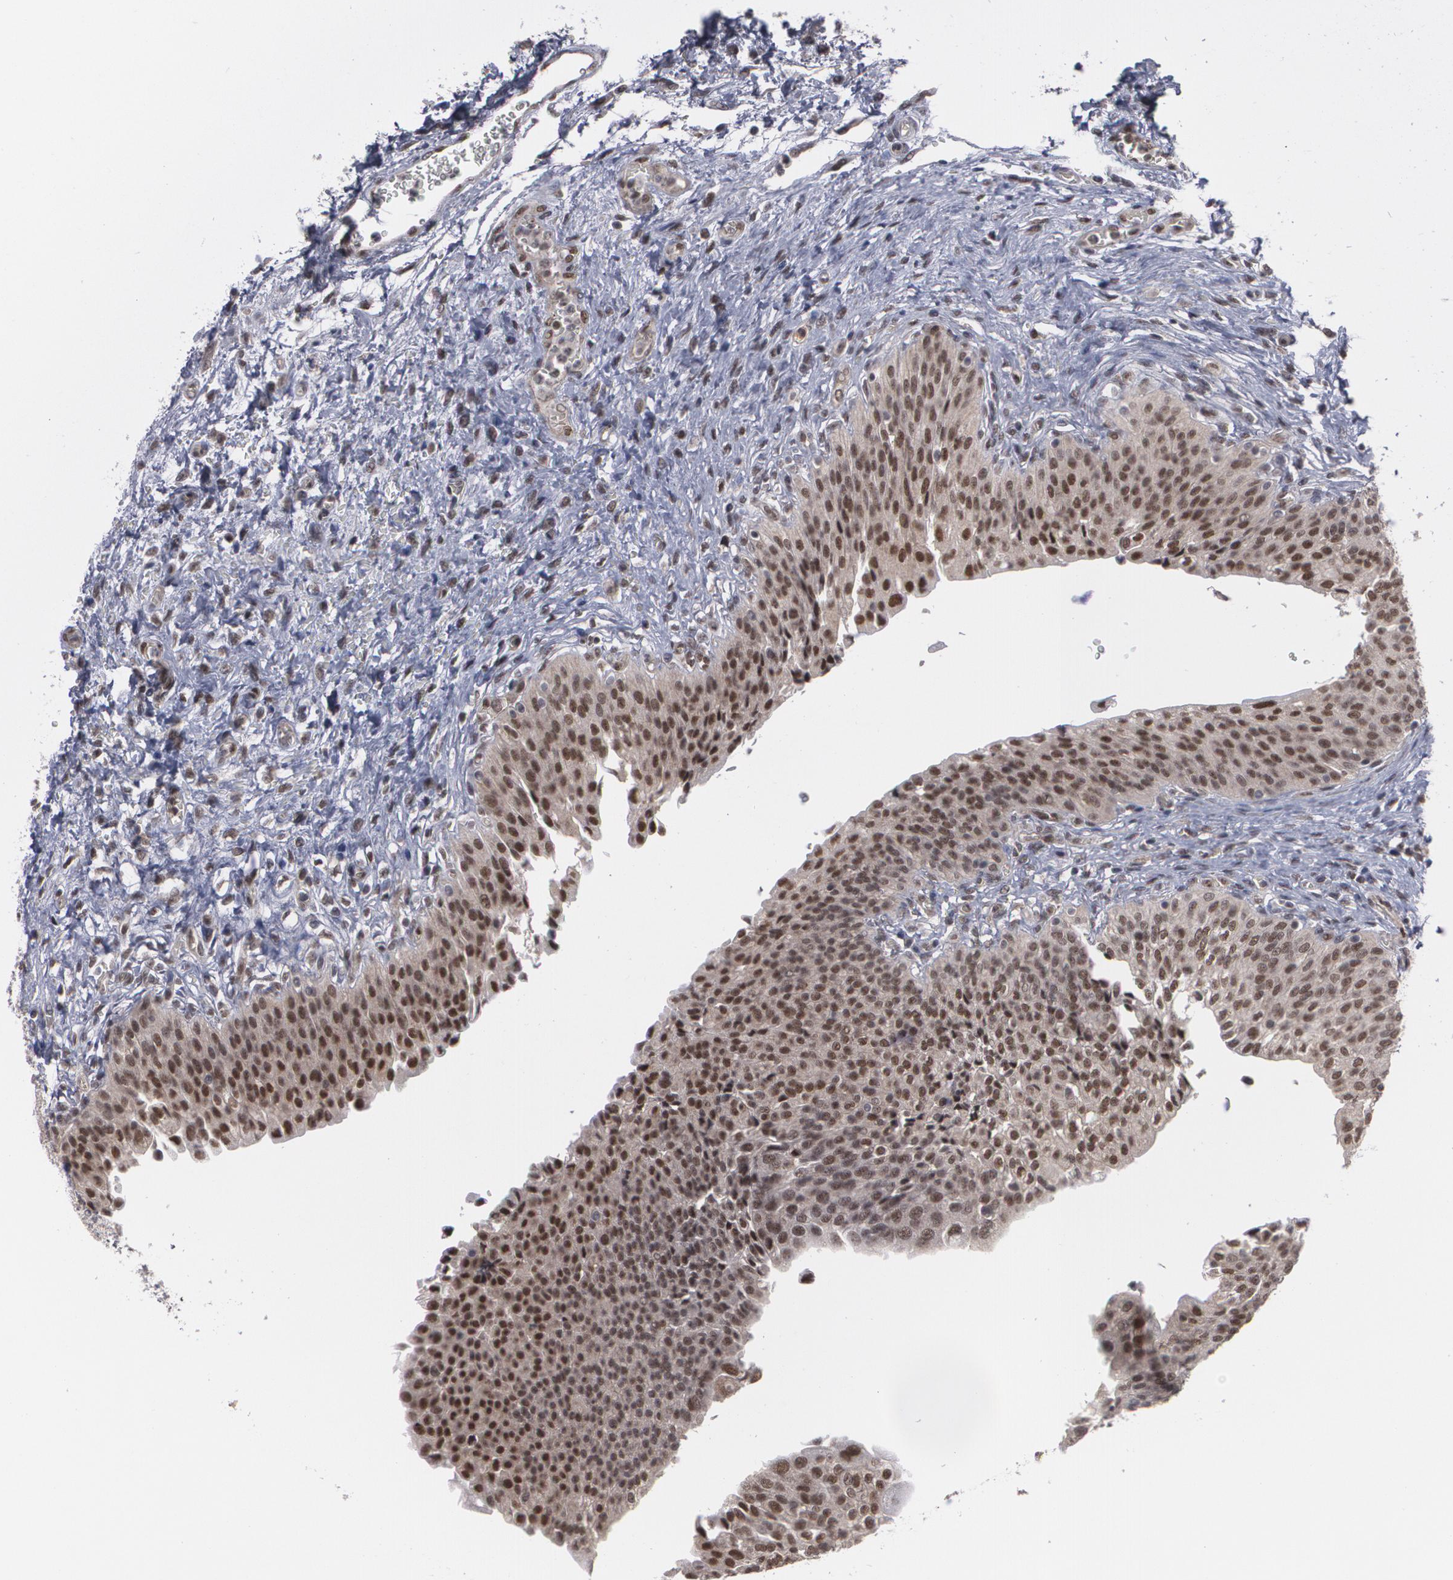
{"staining": {"intensity": "moderate", "quantity": ">75%", "location": "nuclear"}, "tissue": "urinary bladder", "cell_type": "Urothelial cells", "image_type": "normal", "snomed": [{"axis": "morphology", "description": "Normal tissue, NOS"}, {"axis": "topography", "description": "Smooth muscle"}, {"axis": "topography", "description": "Urinary bladder"}], "caption": "Immunohistochemical staining of benign human urinary bladder shows medium levels of moderate nuclear staining in about >75% of urothelial cells.", "gene": "INTS6L", "patient": {"sex": "male", "age": 35}}